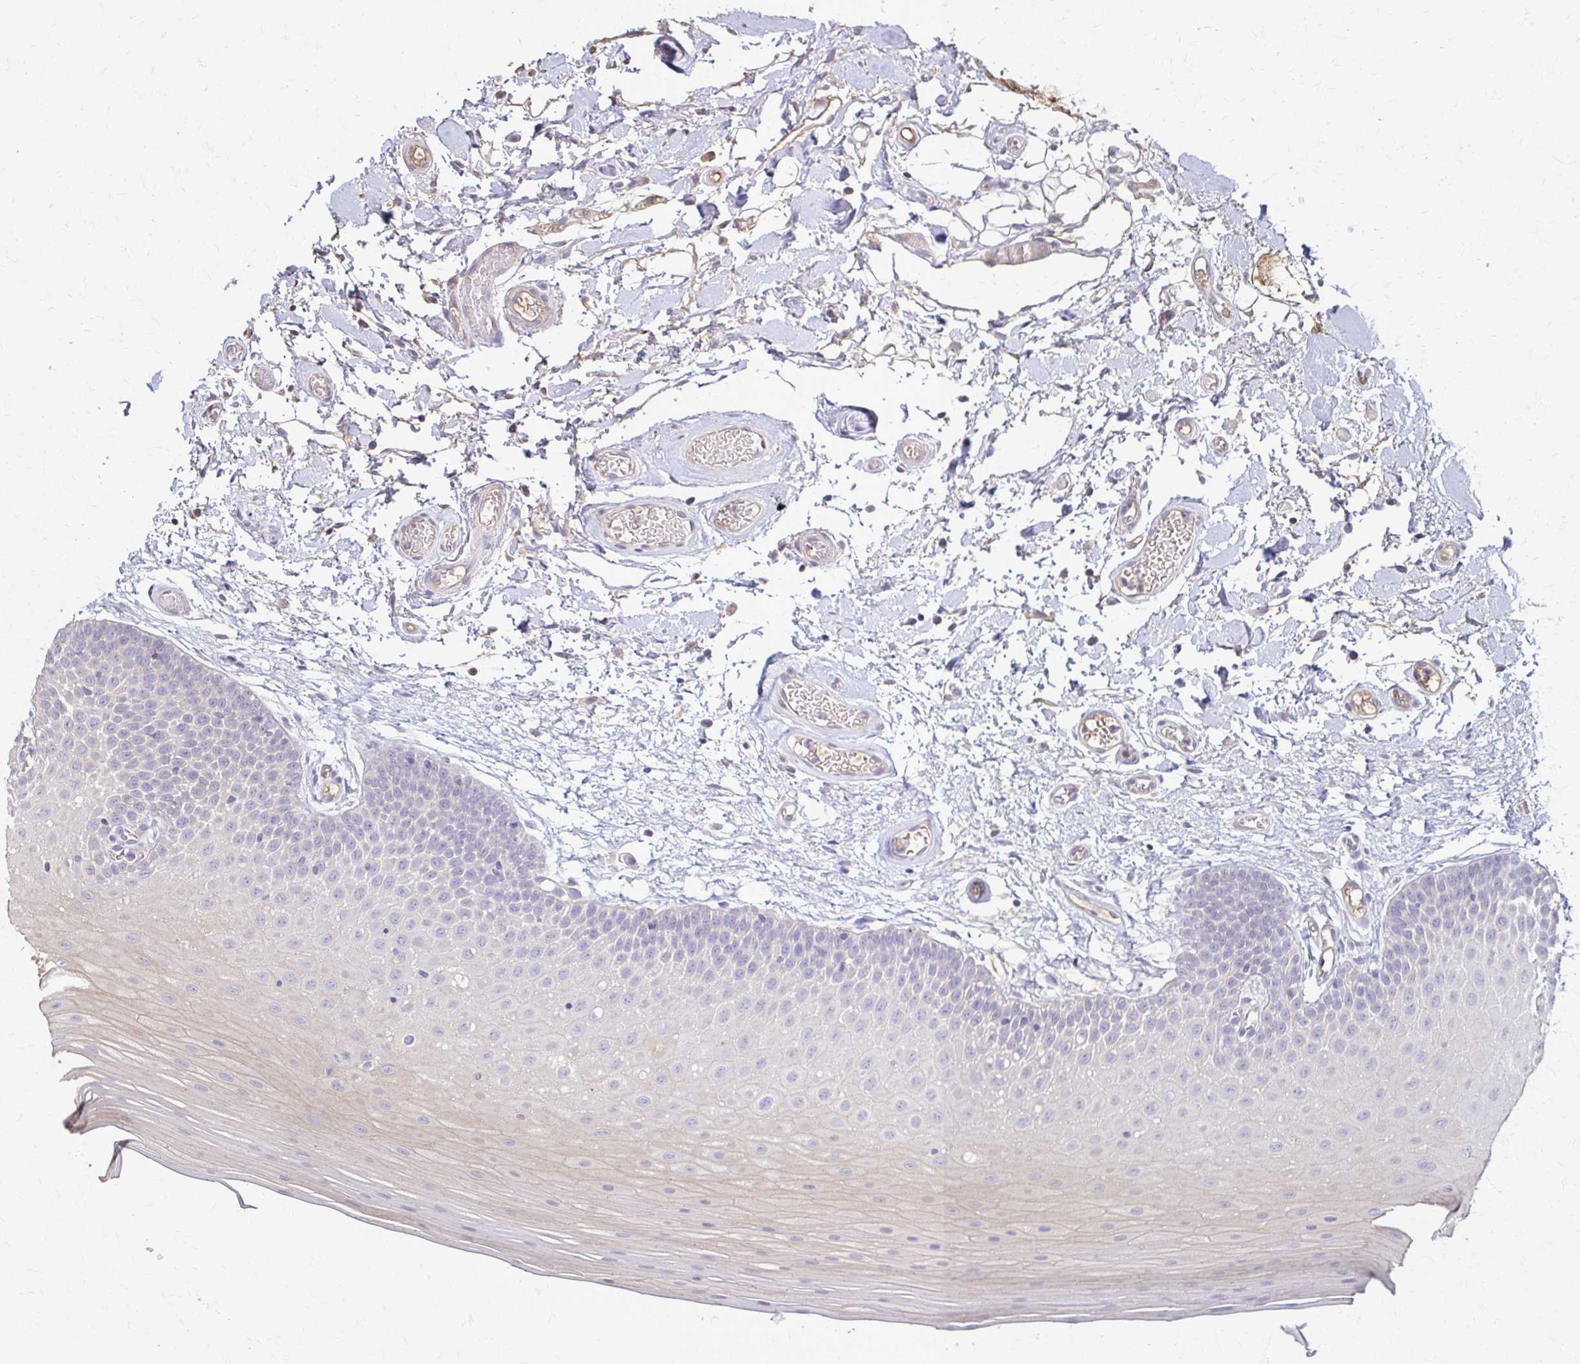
{"staining": {"intensity": "weak", "quantity": "<25%", "location": "cytoplasmic/membranous"}, "tissue": "oral mucosa", "cell_type": "Squamous epithelial cells", "image_type": "normal", "snomed": [{"axis": "morphology", "description": "Normal tissue, NOS"}, {"axis": "morphology", "description": "Squamous cell carcinoma, NOS"}, {"axis": "topography", "description": "Oral tissue"}, {"axis": "topography", "description": "Tounge, NOS"}, {"axis": "topography", "description": "Head-Neck"}], "caption": "The immunohistochemistry (IHC) micrograph has no significant staining in squamous epithelial cells of oral mucosa.", "gene": "IL18BP", "patient": {"sex": "male", "age": 62}}